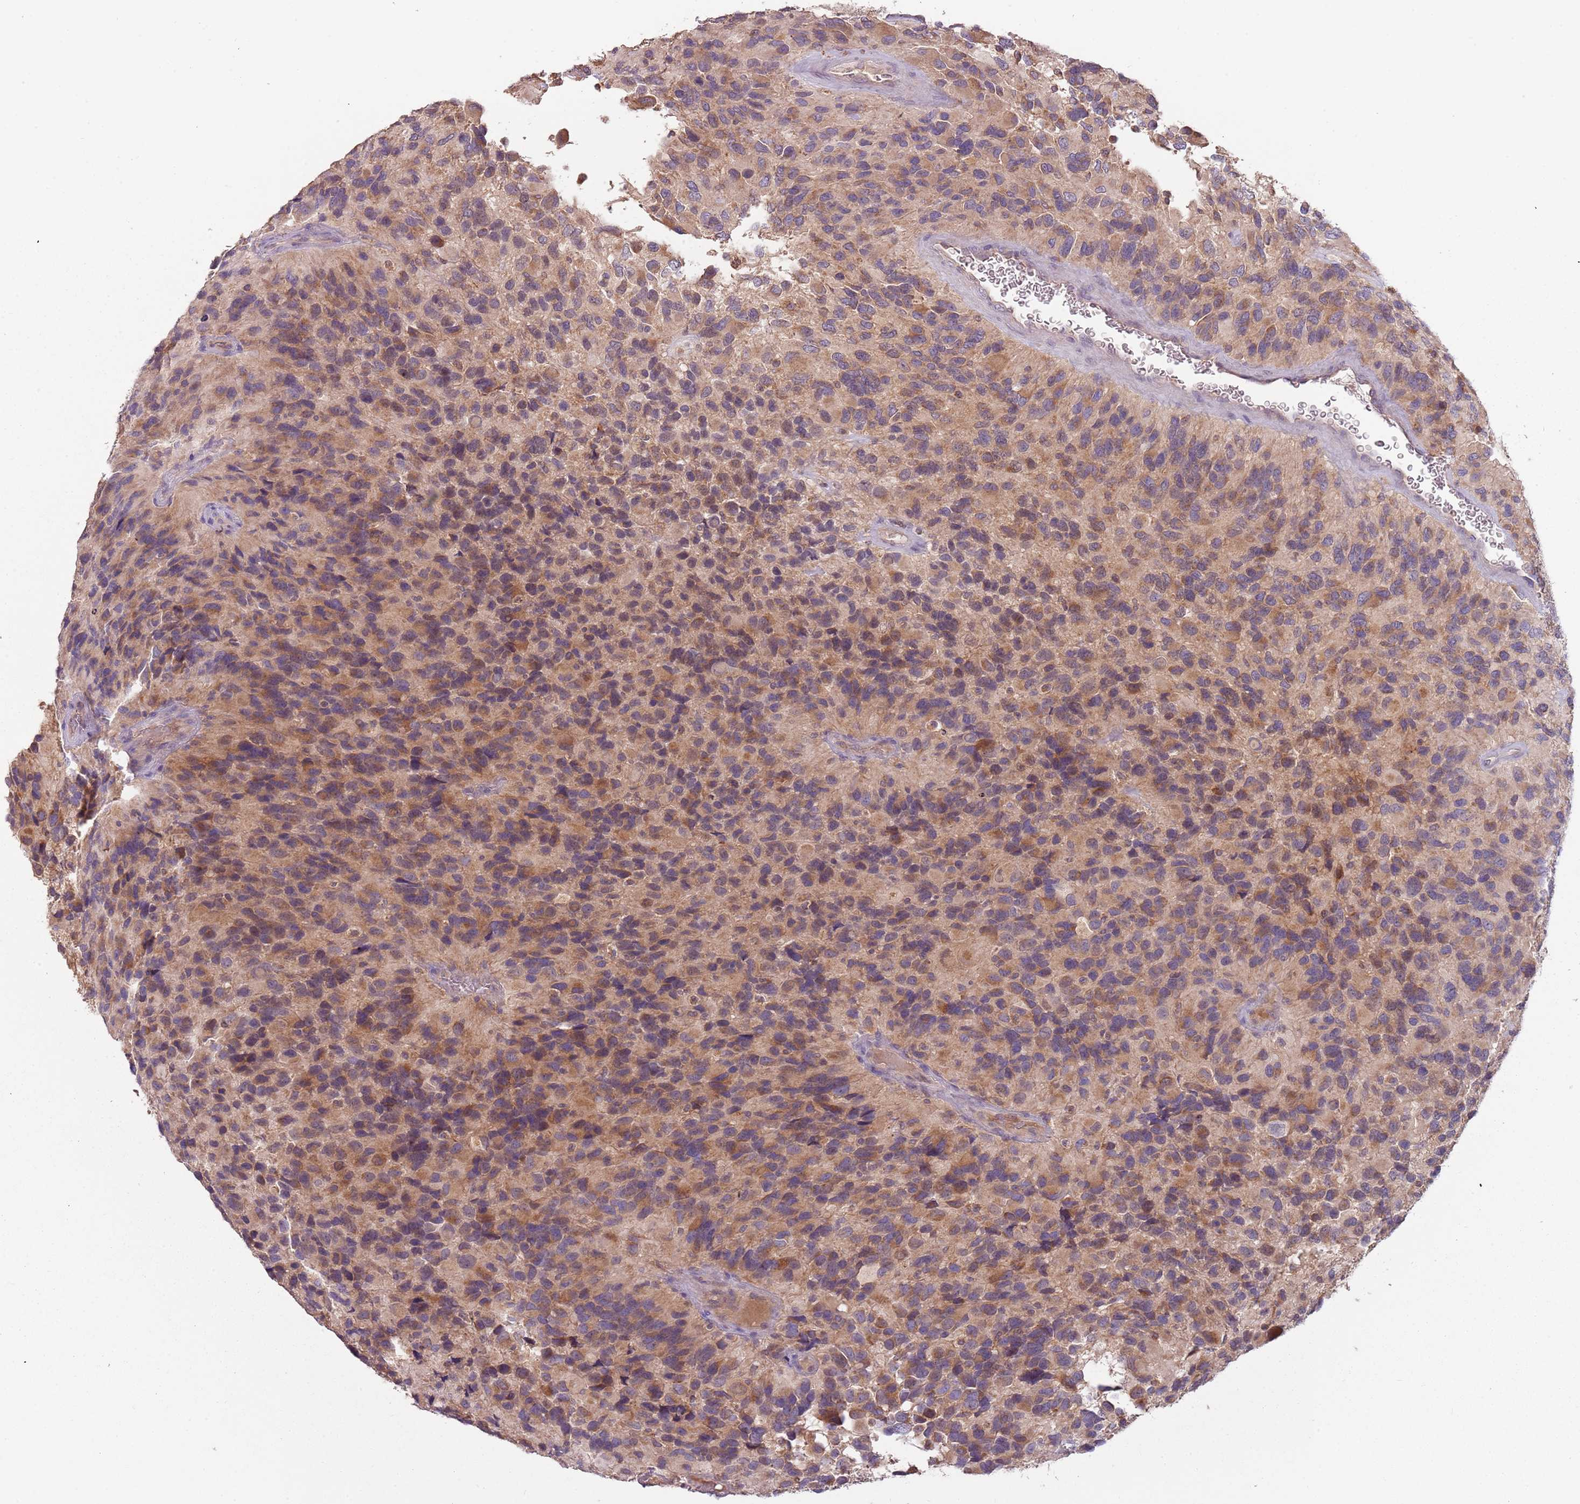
{"staining": {"intensity": "moderate", "quantity": ">75%", "location": "cytoplasmic/membranous"}, "tissue": "glioma", "cell_type": "Tumor cells", "image_type": "cancer", "snomed": [{"axis": "morphology", "description": "Glioma, malignant, High grade"}, {"axis": "topography", "description": "Brain"}], "caption": "Immunohistochemistry histopathology image of human malignant glioma (high-grade) stained for a protein (brown), which reveals medium levels of moderate cytoplasmic/membranous expression in approximately >75% of tumor cells.", "gene": "FECH", "patient": {"sex": "male", "age": 77}}